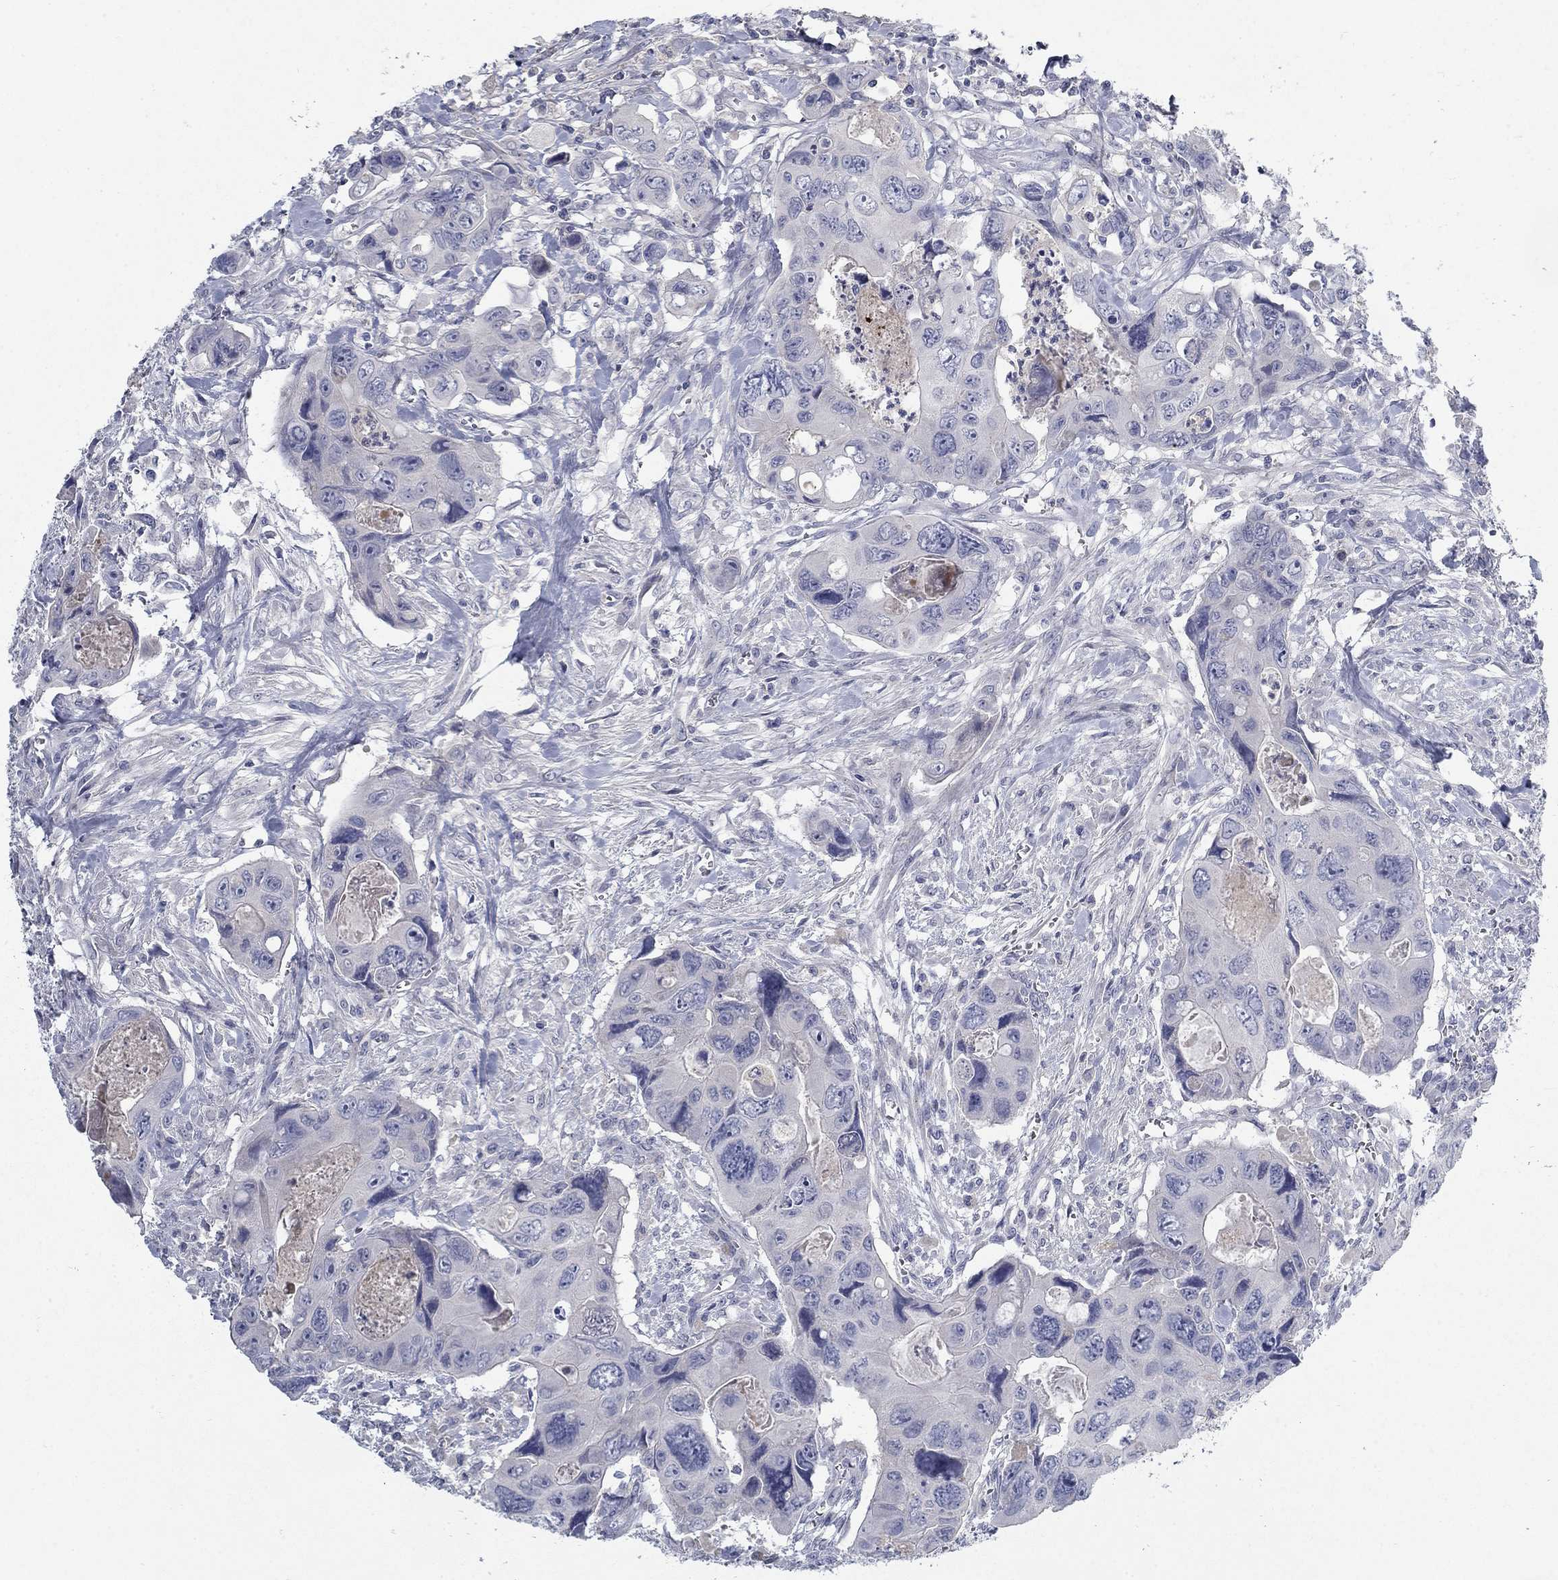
{"staining": {"intensity": "negative", "quantity": "none", "location": "none"}, "tissue": "colorectal cancer", "cell_type": "Tumor cells", "image_type": "cancer", "snomed": [{"axis": "morphology", "description": "Adenocarcinoma, NOS"}, {"axis": "topography", "description": "Rectum"}], "caption": "DAB immunohistochemical staining of colorectal cancer displays no significant expression in tumor cells. The staining was performed using DAB to visualize the protein expression in brown, while the nuclei were stained in blue with hematoxylin (Magnification: 20x).", "gene": "TMEM249", "patient": {"sex": "male", "age": 62}}